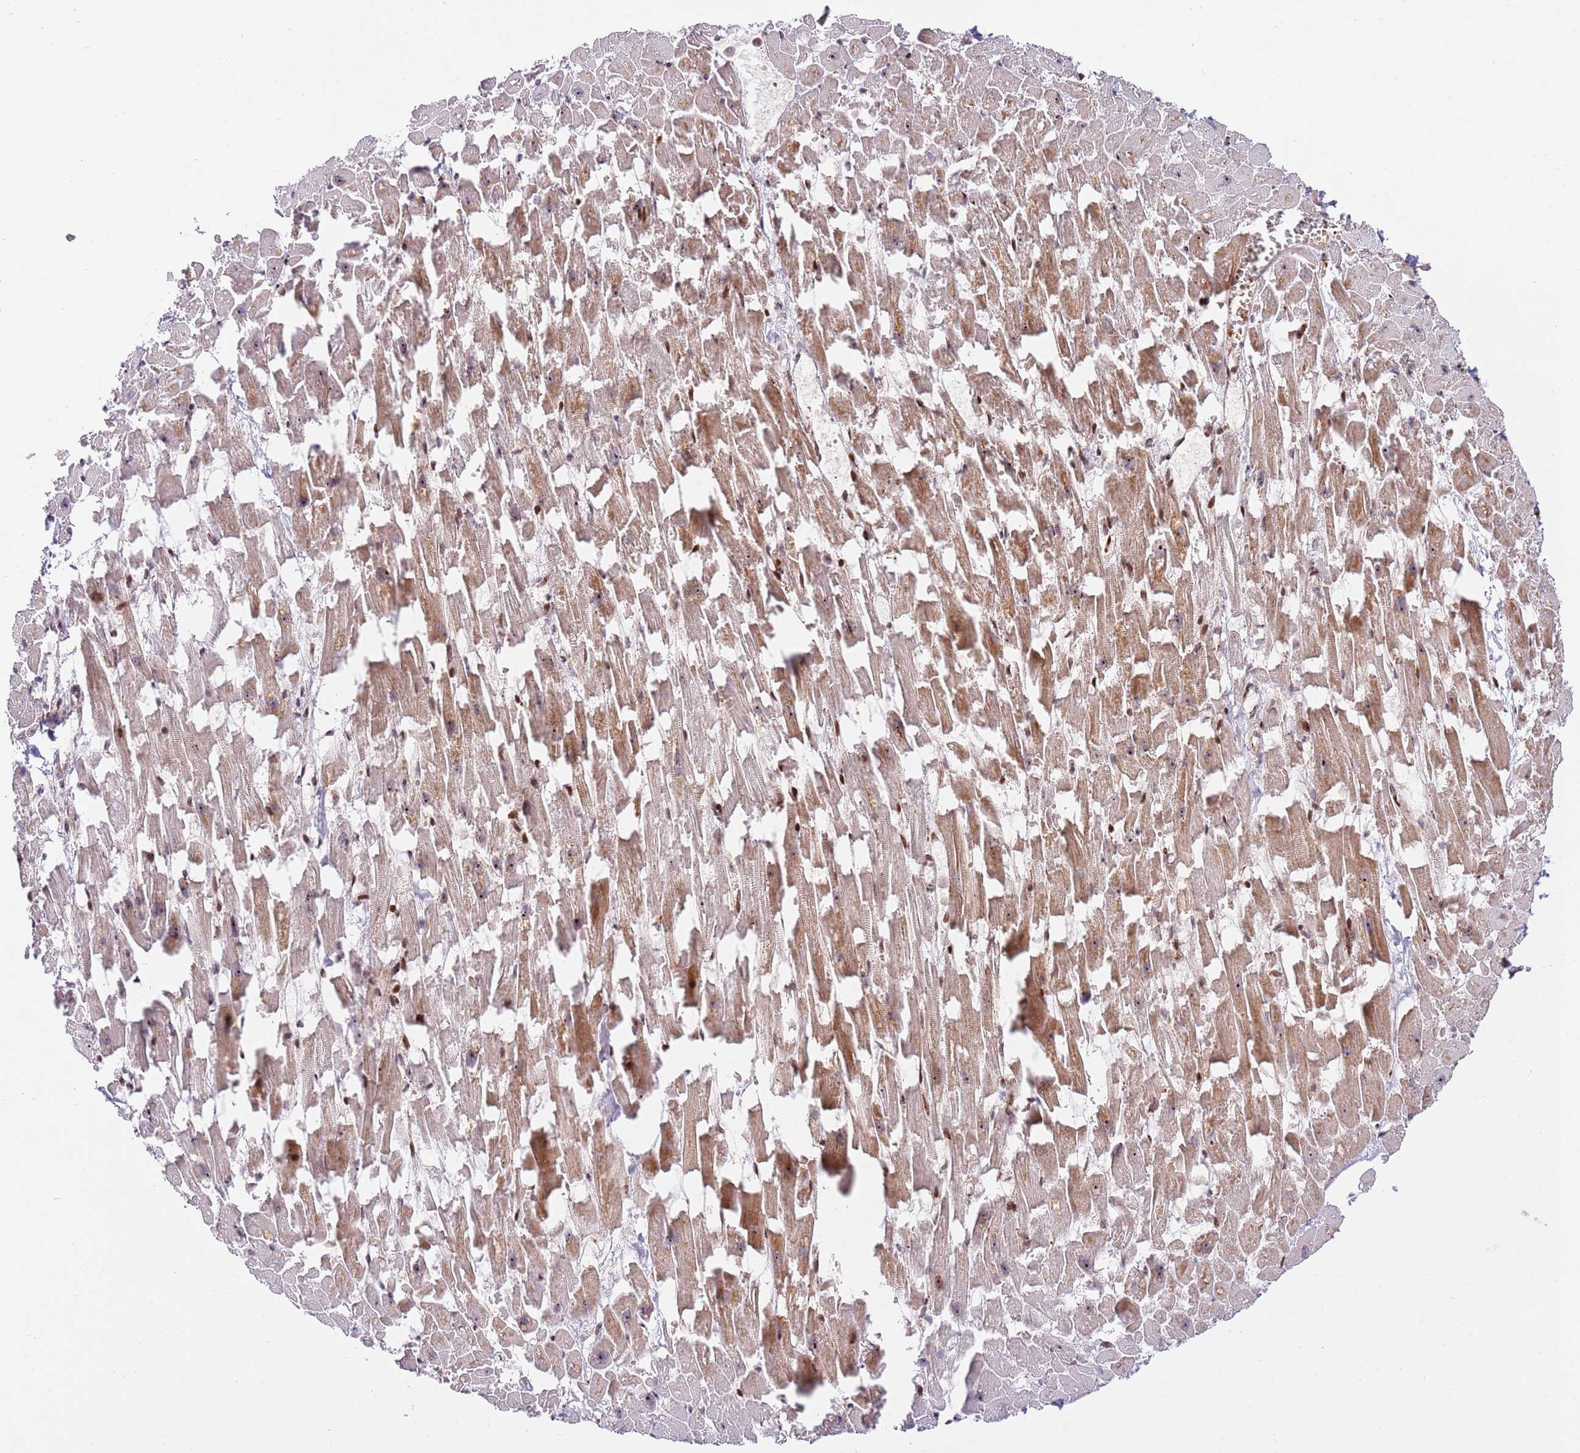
{"staining": {"intensity": "moderate", "quantity": ">75%", "location": "cytoplasmic/membranous,nuclear"}, "tissue": "heart muscle", "cell_type": "Cardiomyocytes", "image_type": "normal", "snomed": [{"axis": "morphology", "description": "Normal tissue, NOS"}, {"axis": "topography", "description": "Heart"}], "caption": "A micrograph showing moderate cytoplasmic/membranous,nuclear staining in about >75% of cardiomyocytes in unremarkable heart muscle, as visualized by brown immunohistochemical staining.", "gene": "RIF1", "patient": {"sex": "female", "age": 64}}